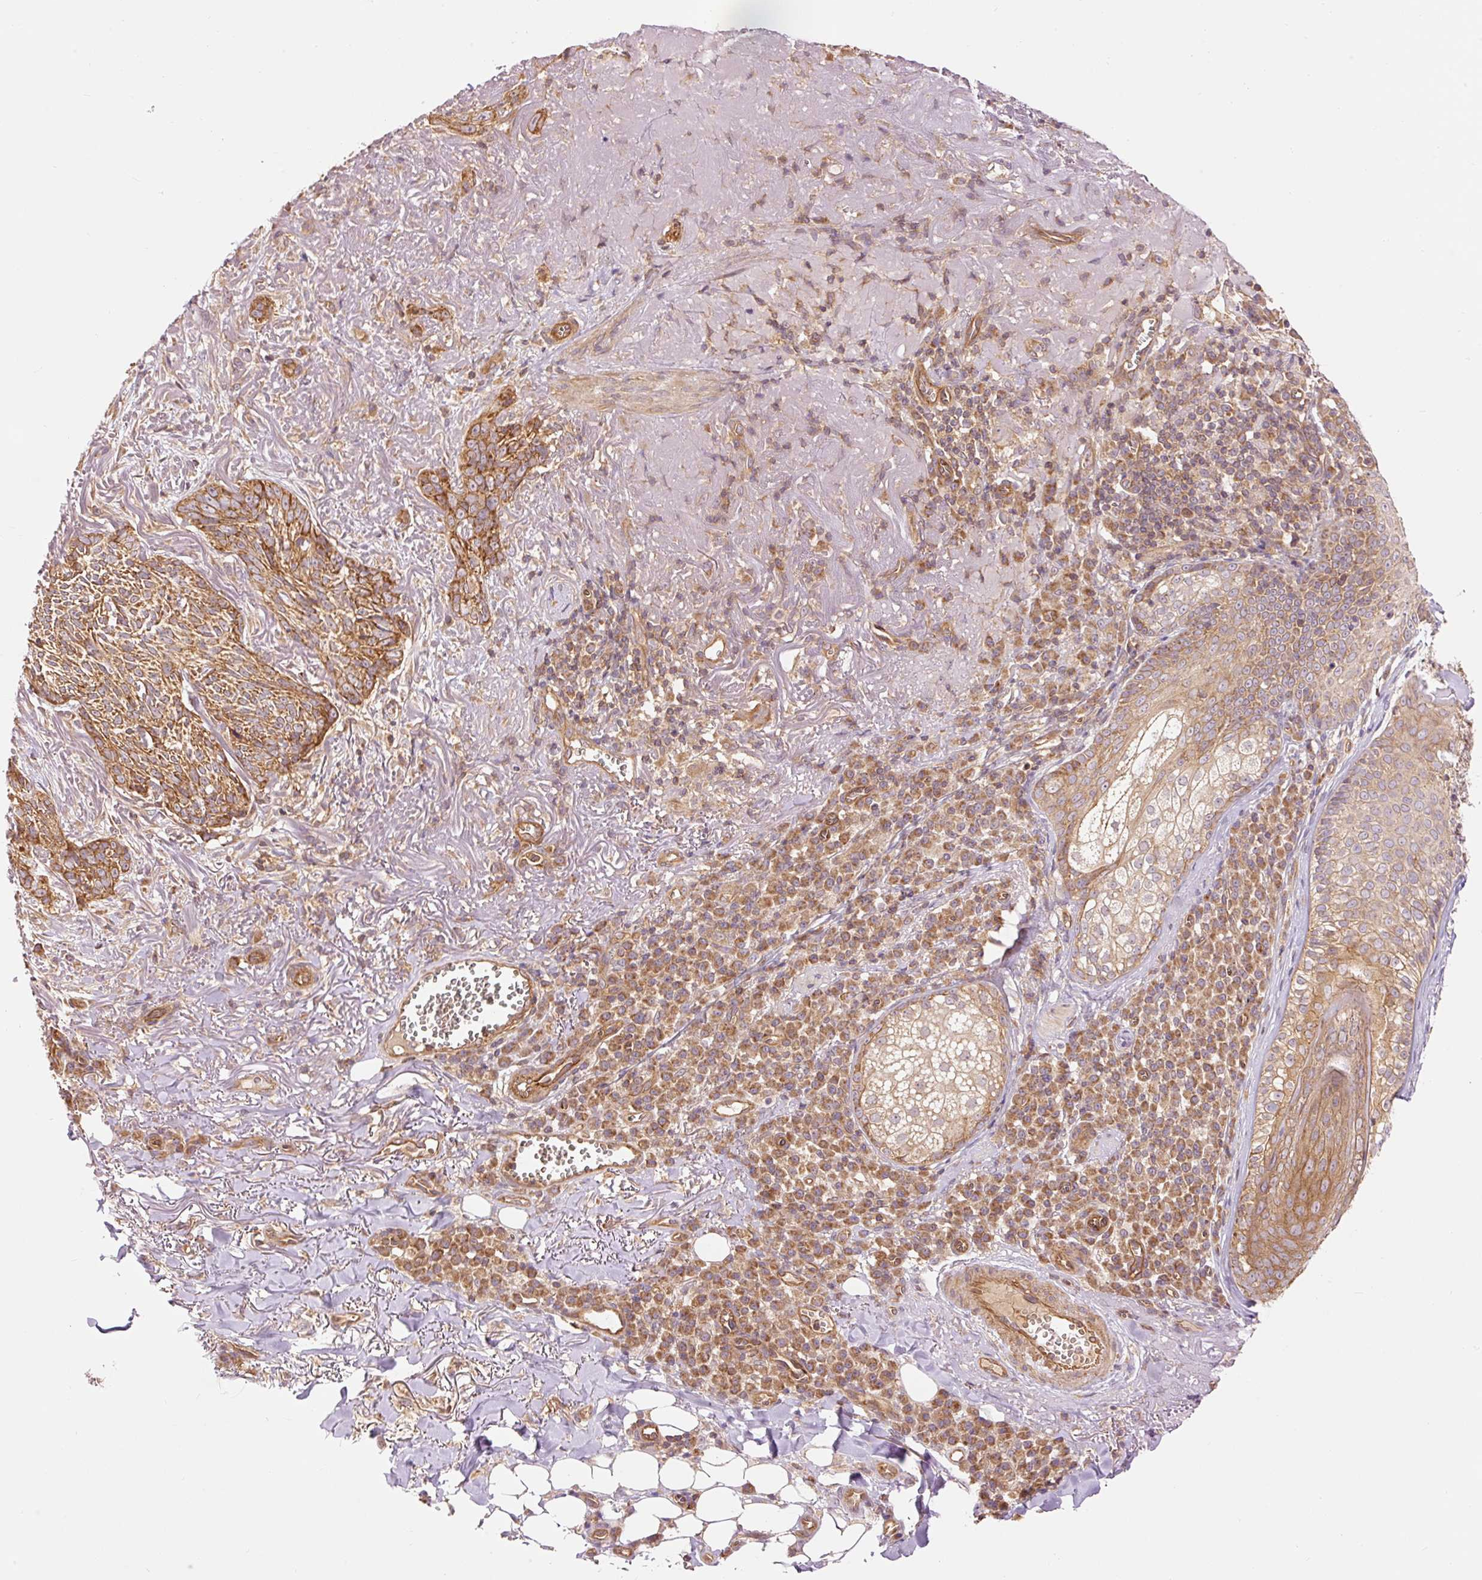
{"staining": {"intensity": "moderate", "quantity": ">75%", "location": "cytoplasmic/membranous"}, "tissue": "skin cancer", "cell_type": "Tumor cells", "image_type": "cancer", "snomed": [{"axis": "morphology", "description": "Basal cell carcinoma"}, {"axis": "topography", "description": "Skin"}, {"axis": "topography", "description": "Skin of face"}], "caption": "Immunohistochemistry (DAB (3,3'-diaminobenzidine)) staining of basal cell carcinoma (skin) reveals moderate cytoplasmic/membranous protein expression in about >75% of tumor cells.", "gene": "ADCY4", "patient": {"sex": "female", "age": 95}}